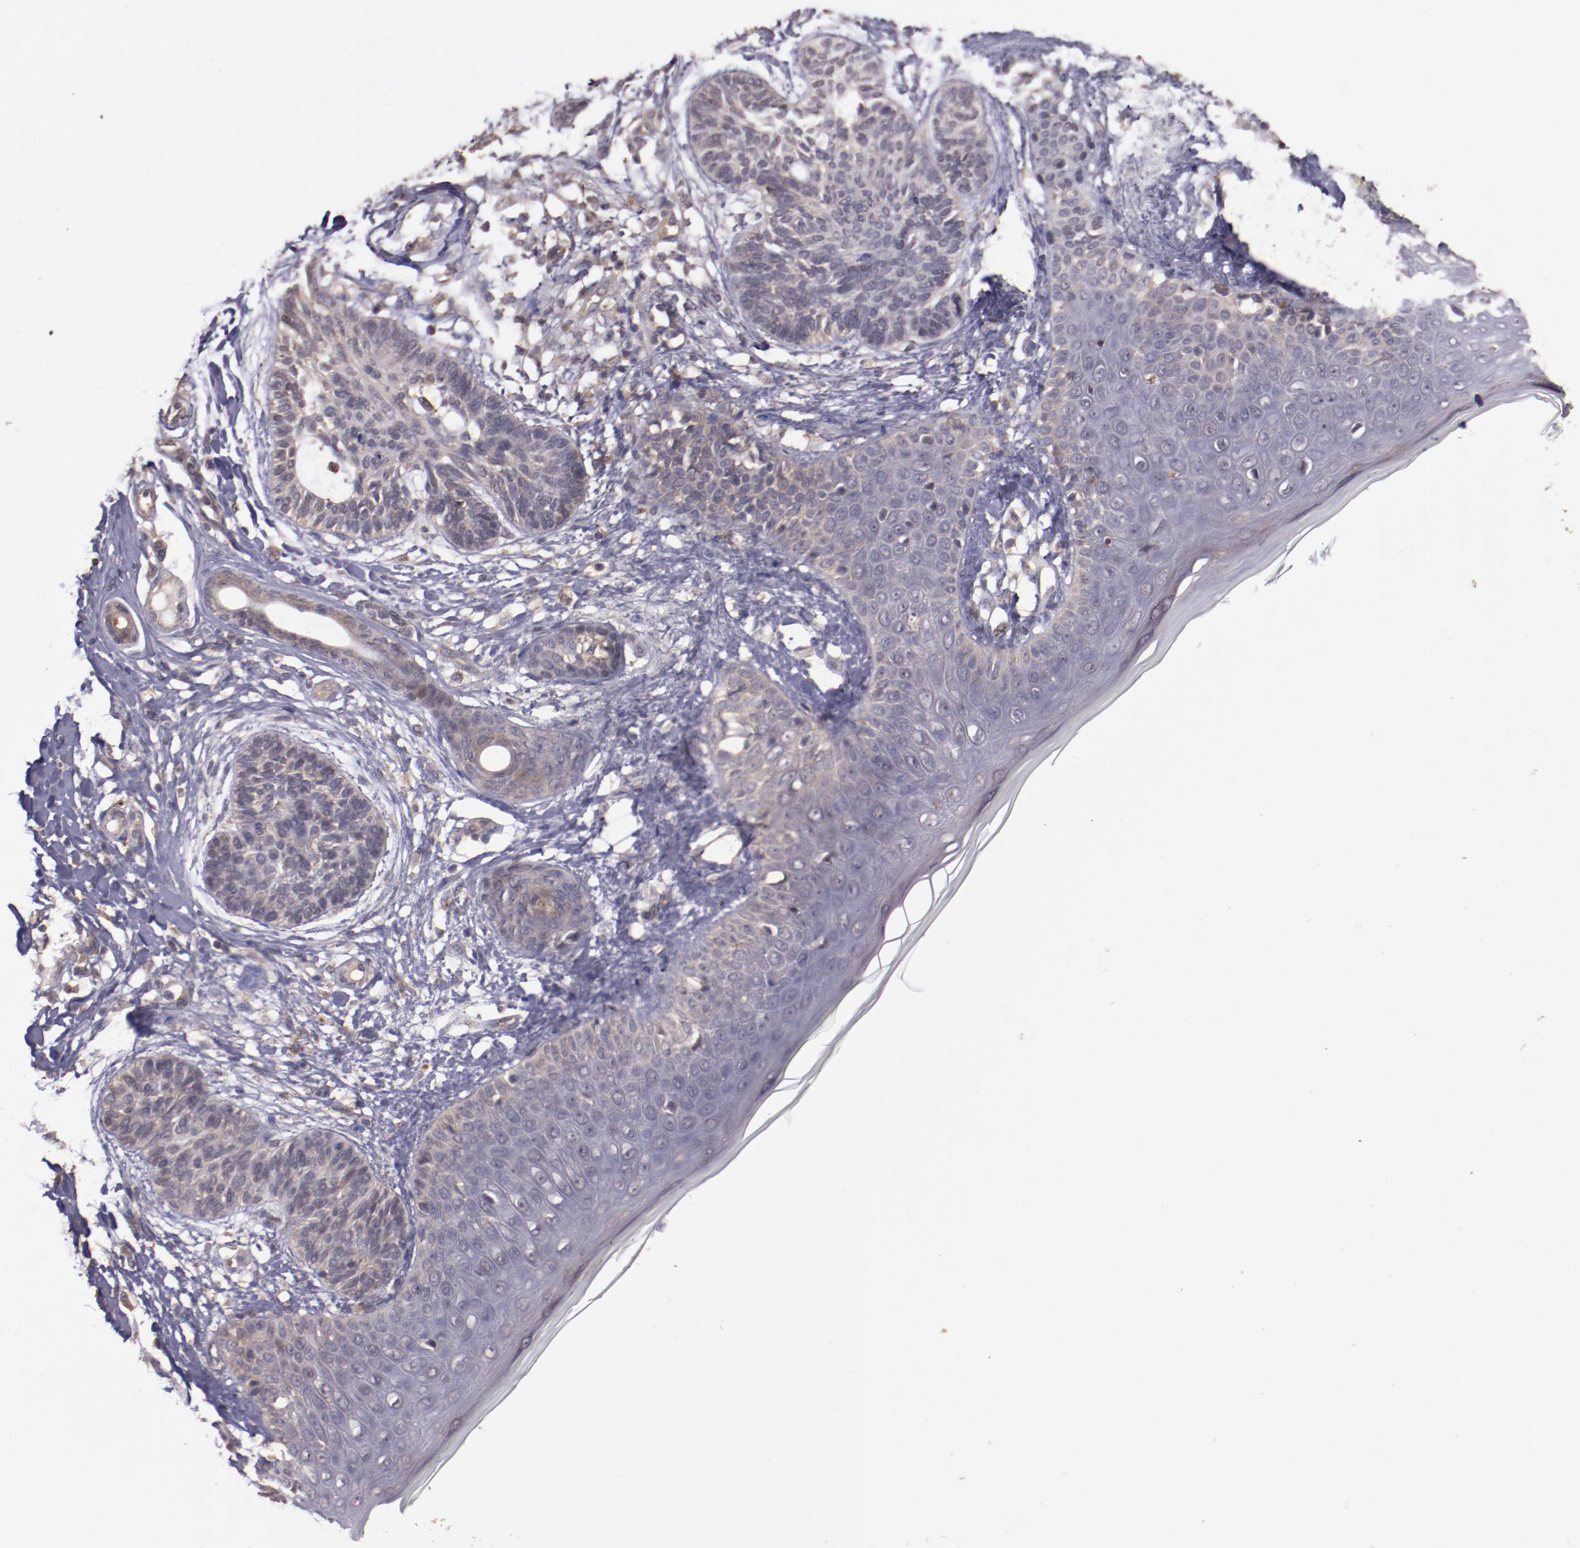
{"staining": {"intensity": "weak", "quantity": ">75%", "location": "cytoplasmic/membranous"}, "tissue": "skin cancer", "cell_type": "Tumor cells", "image_type": "cancer", "snomed": [{"axis": "morphology", "description": "Normal tissue, NOS"}, {"axis": "morphology", "description": "Basal cell carcinoma"}, {"axis": "topography", "description": "Skin"}], "caption": "Immunohistochemistry image of neoplastic tissue: skin cancer (basal cell carcinoma) stained using immunohistochemistry displays low levels of weak protein expression localized specifically in the cytoplasmic/membranous of tumor cells, appearing as a cytoplasmic/membranous brown color.", "gene": "FTSJ1", "patient": {"sex": "male", "age": 63}}